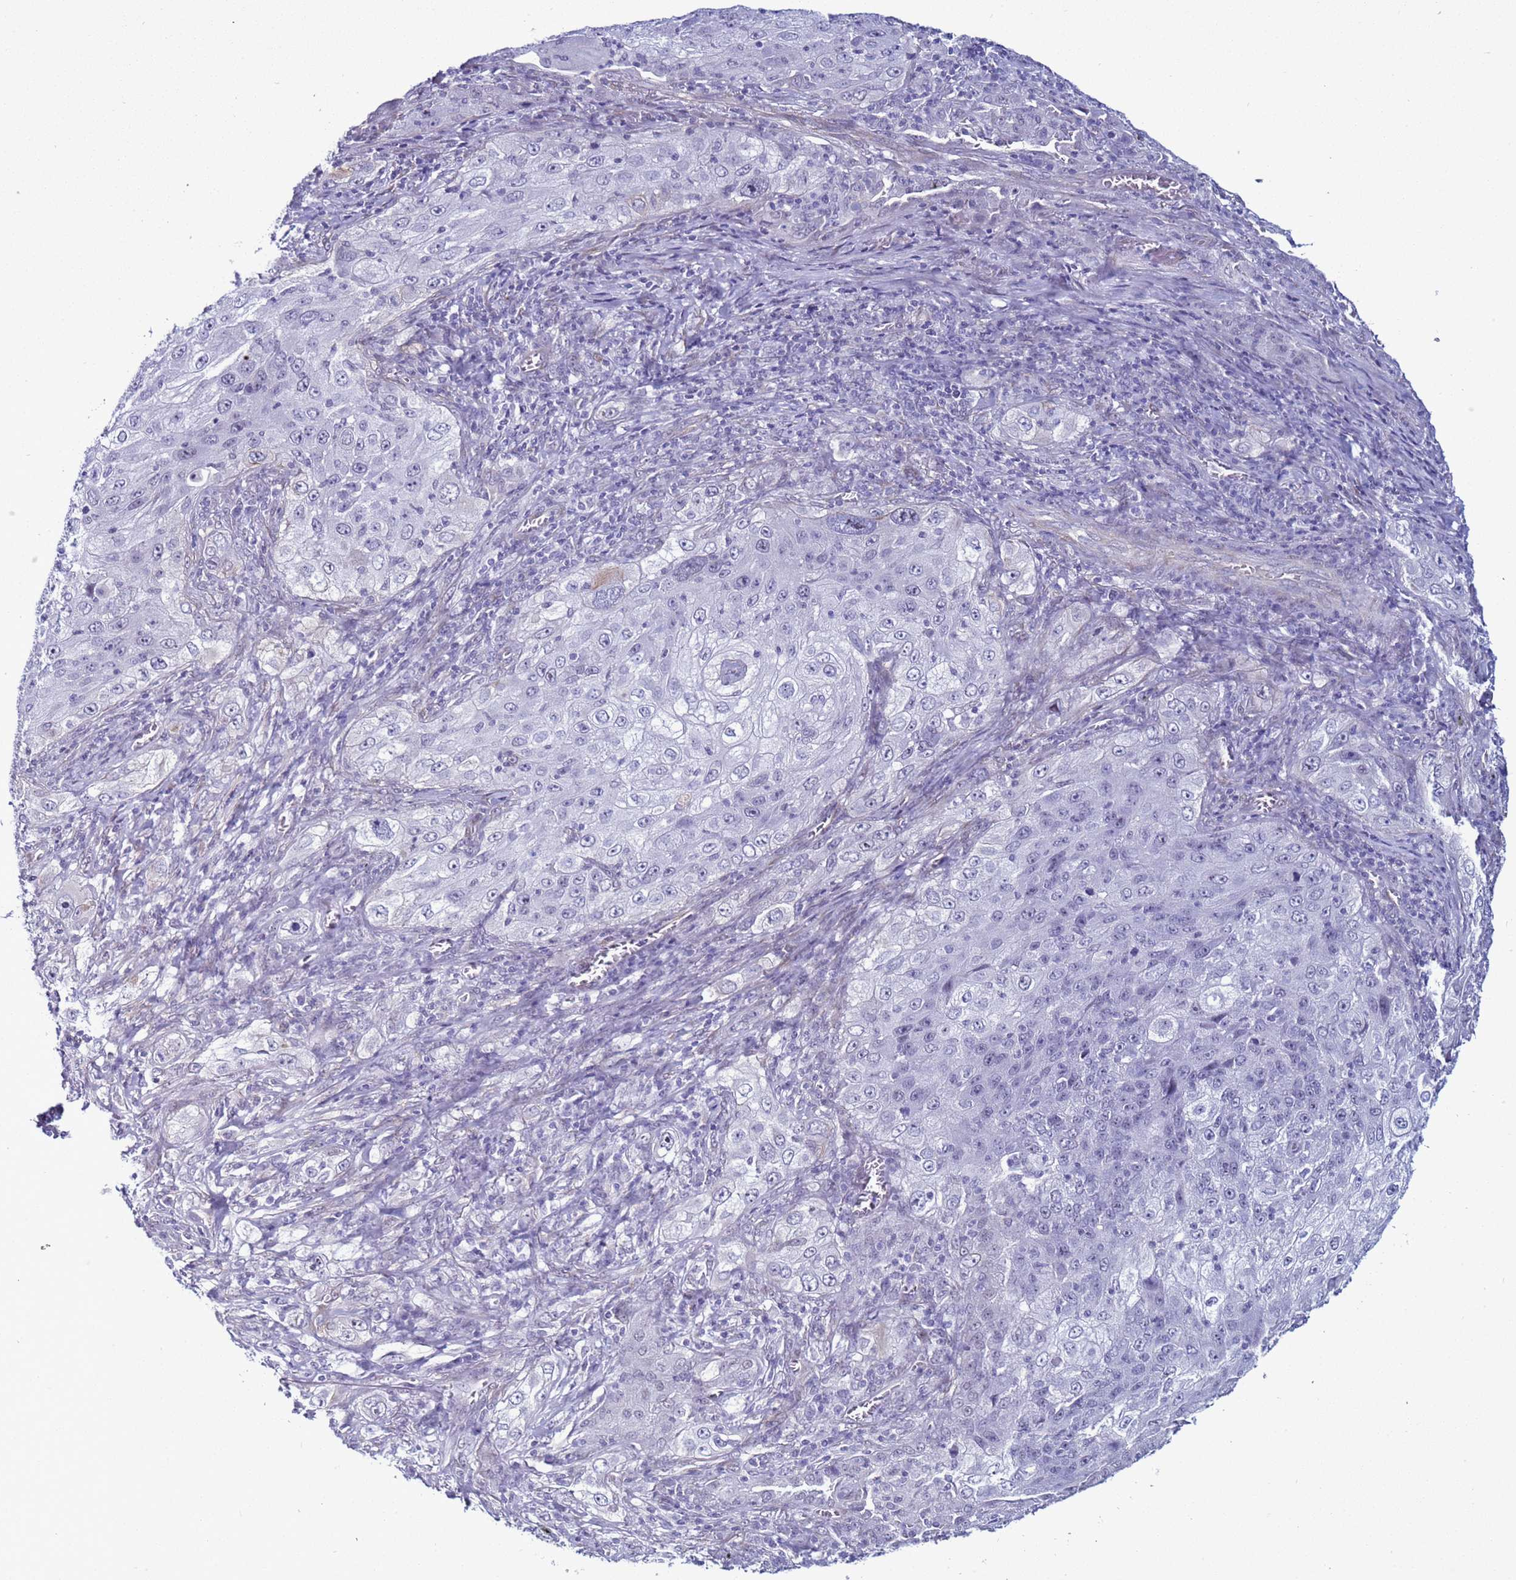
{"staining": {"intensity": "negative", "quantity": "none", "location": "none"}, "tissue": "lung cancer", "cell_type": "Tumor cells", "image_type": "cancer", "snomed": [{"axis": "morphology", "description": "Squamous cell carcinoma, NOS"}, {"axis": "topography", "description": "Lung"}], "caption": "Immunohistochemical staining of lung cancer reveals no significant staining in tumor cells.", "gene": "LRRC10B", "patient": {"sex": "female", "age": 69}}